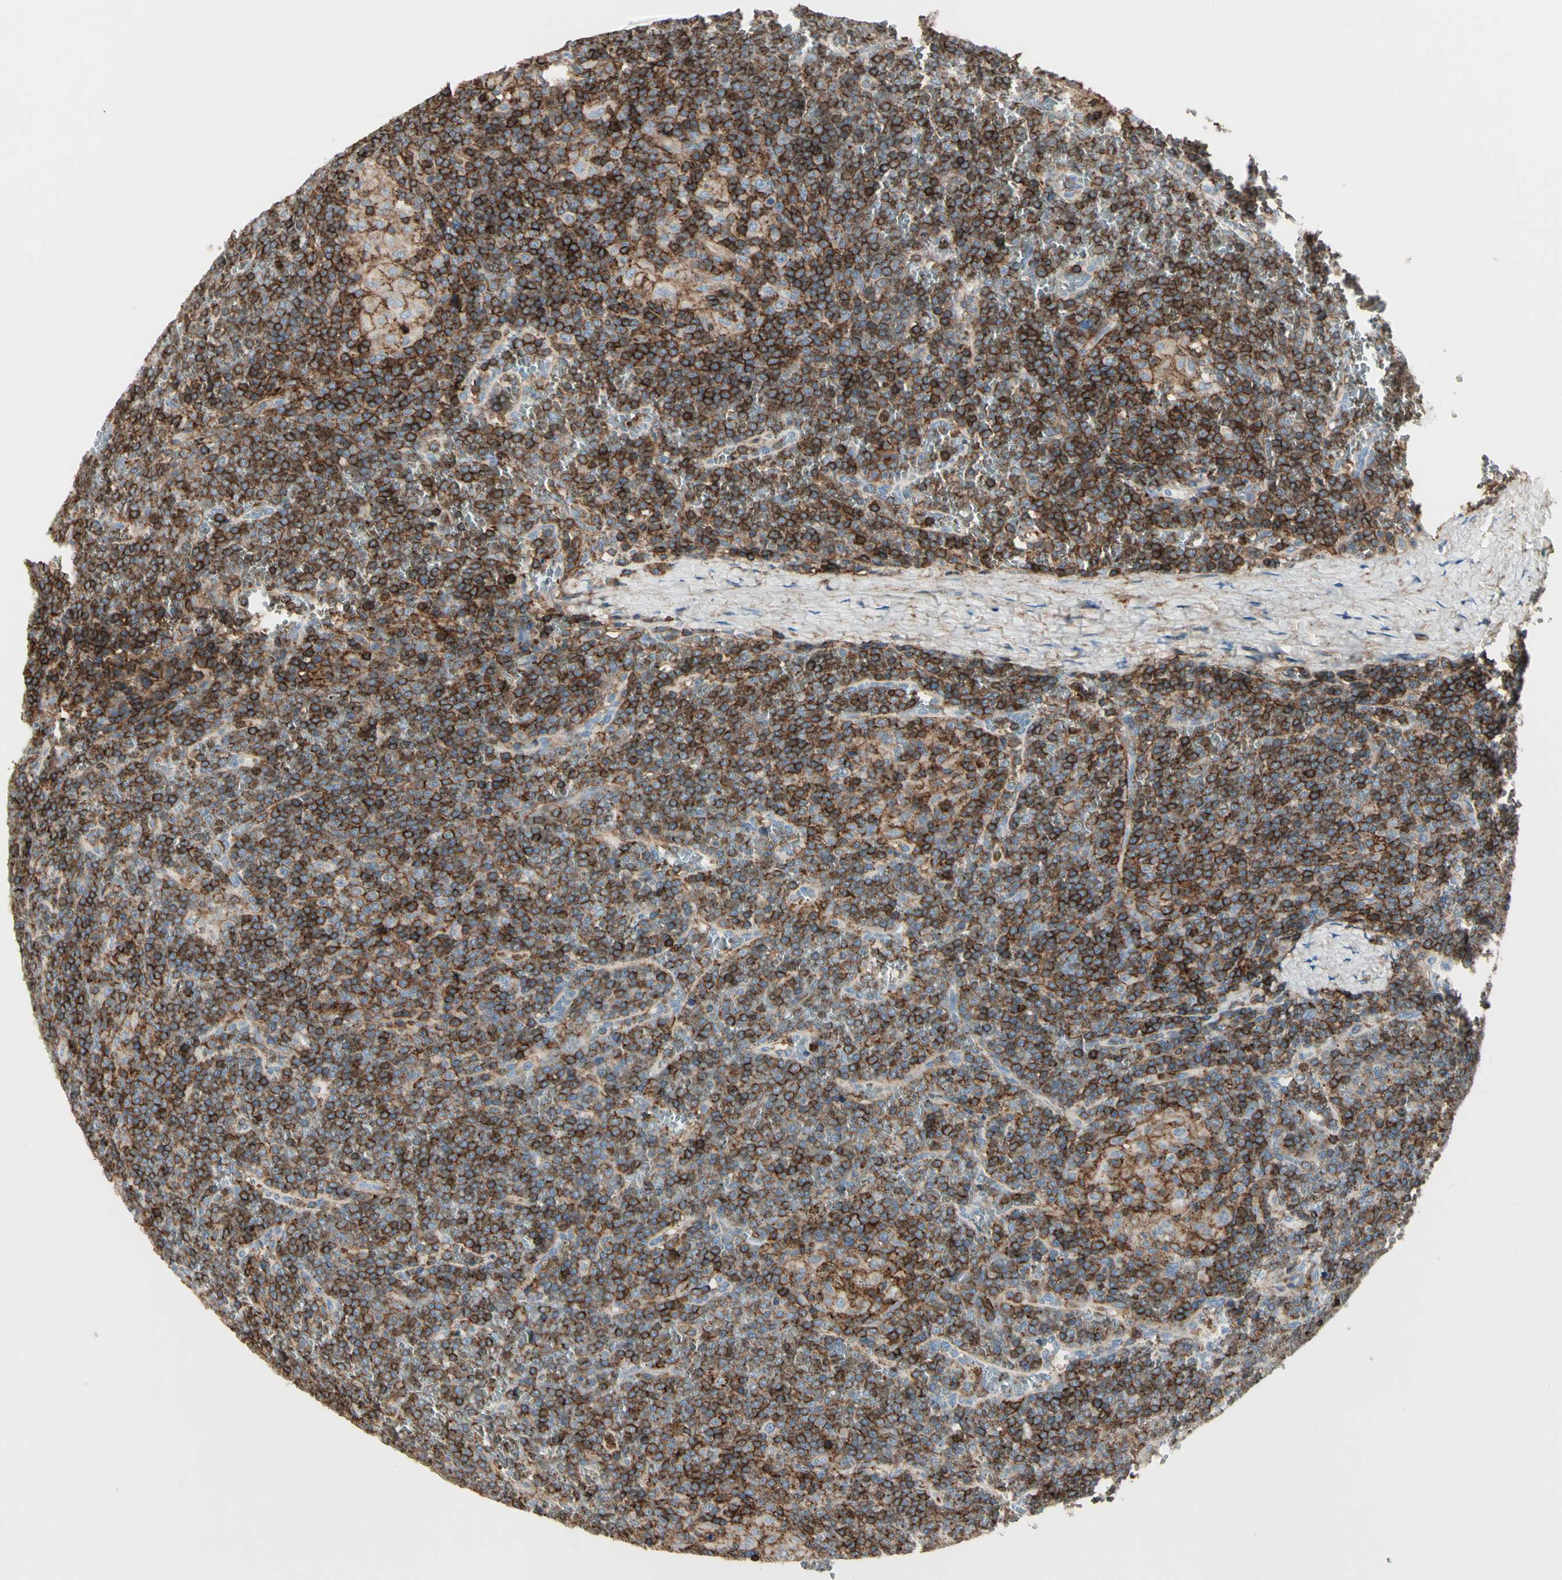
{"staining": {"intensity": "strong", "quantity": ">75%", "location": "cytoplasmic/membranous"}, "tissue": "lymphoma", "cell_type": "Tumor cells", "image_type": "cancer", "snomed": [{"axis": "morphology", "description": "Malignant lymphoma, non-Hodgkin's type, Low grade"}, {"axis": "topography", "description": "Spleen"}], "caption": "Protein expression analysis of low-grade malignant lymphoma, non-Hodgkin's type demonstrates strong cytoplasmic/membranous expression in approximately >75% of tumor cells.", "gene": "CLEC2B", "patient": {"sex": "female", "age": 19}}